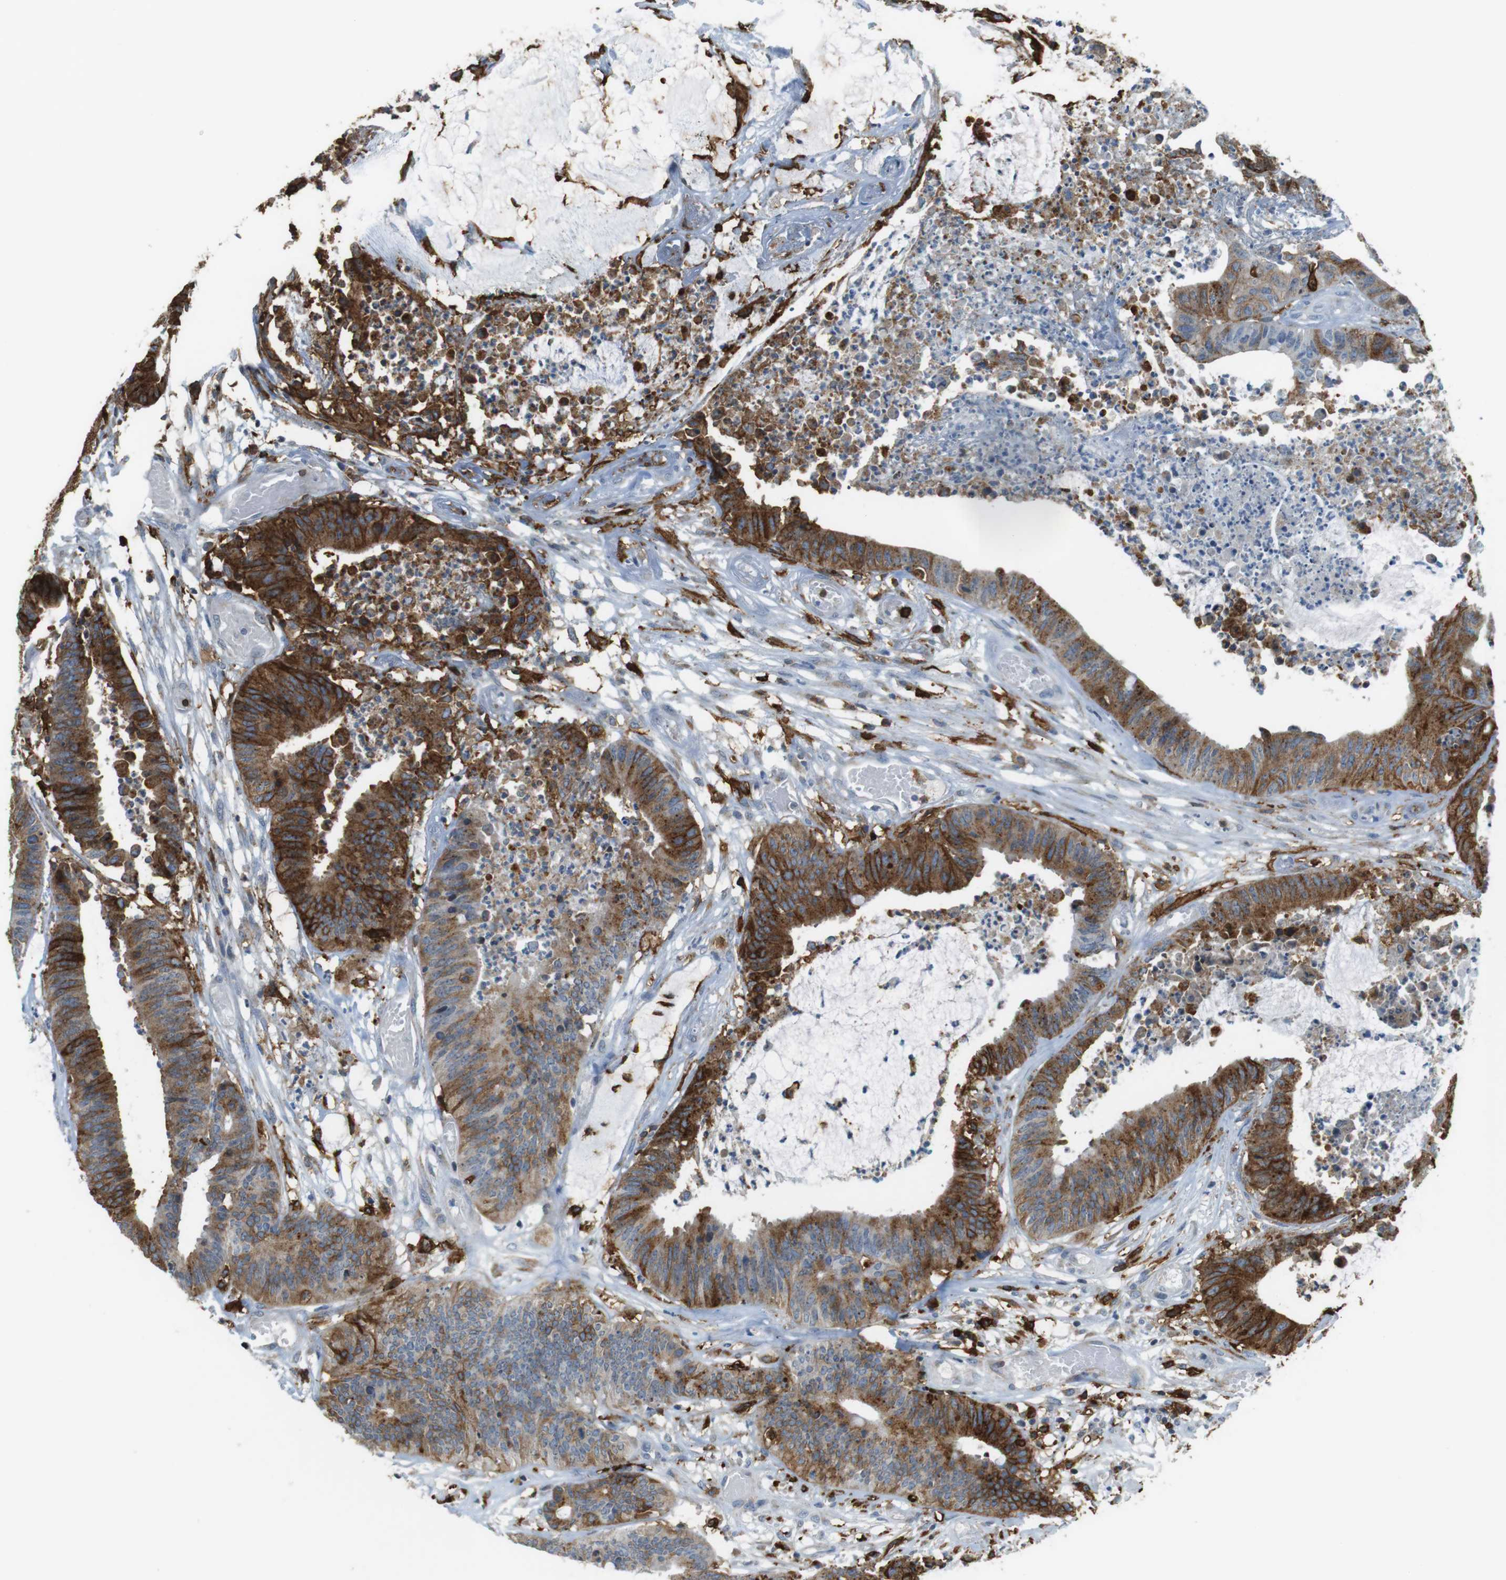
{"staining": {"intensity": "strong", "quantity": ">75%", "location": "cytoplasmic/membranous"}, "tissue": "colorectal cancer", "cell_type": "Tumor cells", "image_type": "cancer", "snomed": [{"axis": "morphology", "description": "Adenocarcinoma, NOS"}, {"axis": "topography", "description": "Rectum"}], "caption": "Colorectal cancer stained for a protein (brown) reveals strong cytoplasmic/membranous positive positivity in approximately >75% of tumor cells.", "gene": "HLA-DRA", "patient": {"sex": "female", "age": 66}}